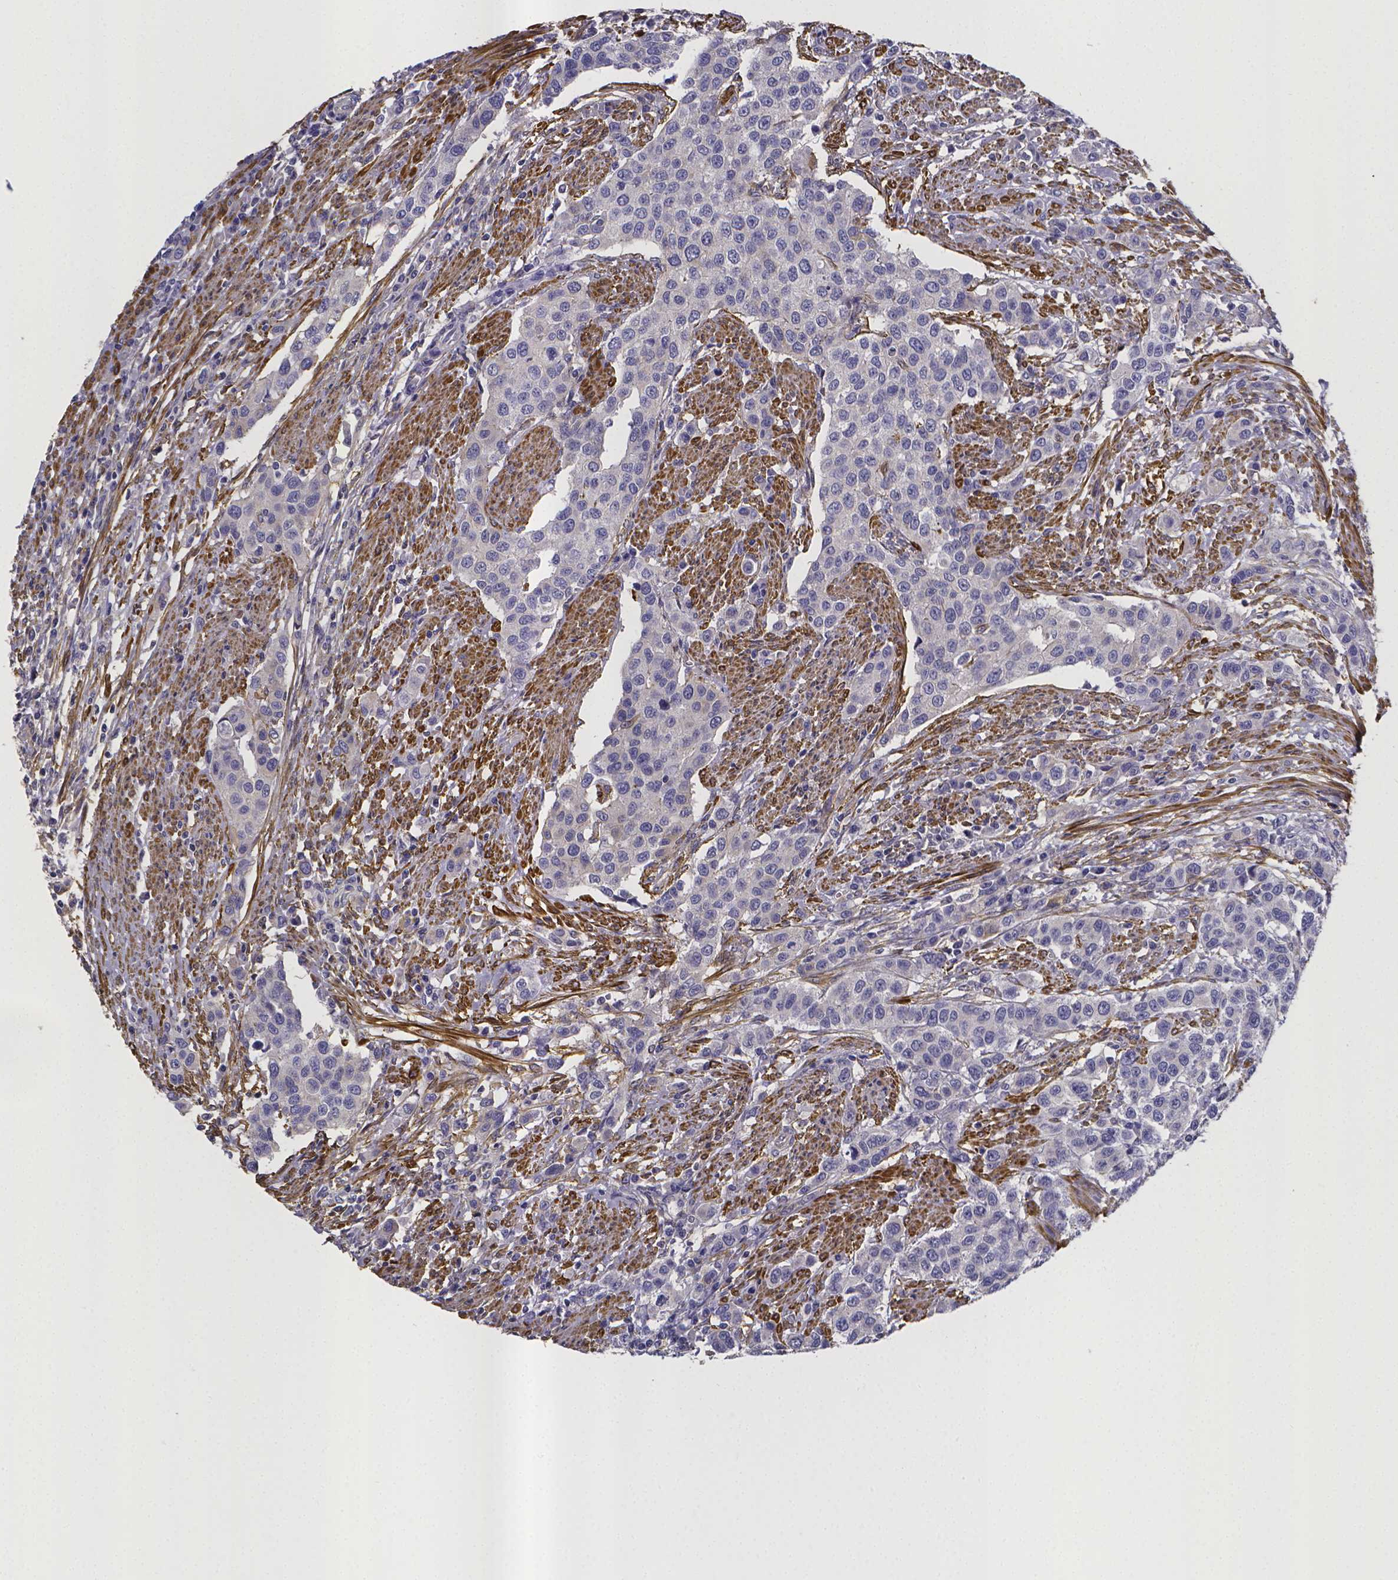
{"staining": {"intensity": "negative", "quantity": "none", "location": "none"}, "tissue": "urothelial cancer", "cell_type": "Tumor cells", "image_type": "cancer", "snomed": [{"axis": "morphology", "description": "Urothelial carcinoma, High grade"}, {"axis": "topography", "description": "Urinary bladder"}], "caption": "High power microscopy histopathology image of an IHC histopathology image of high-grade urothelial carcinoma, revealing no significant expression in tumor cells. Nuclei are stained in blue.", "gene": "RERG", "patient": {"sex": "female", "age": 58}}